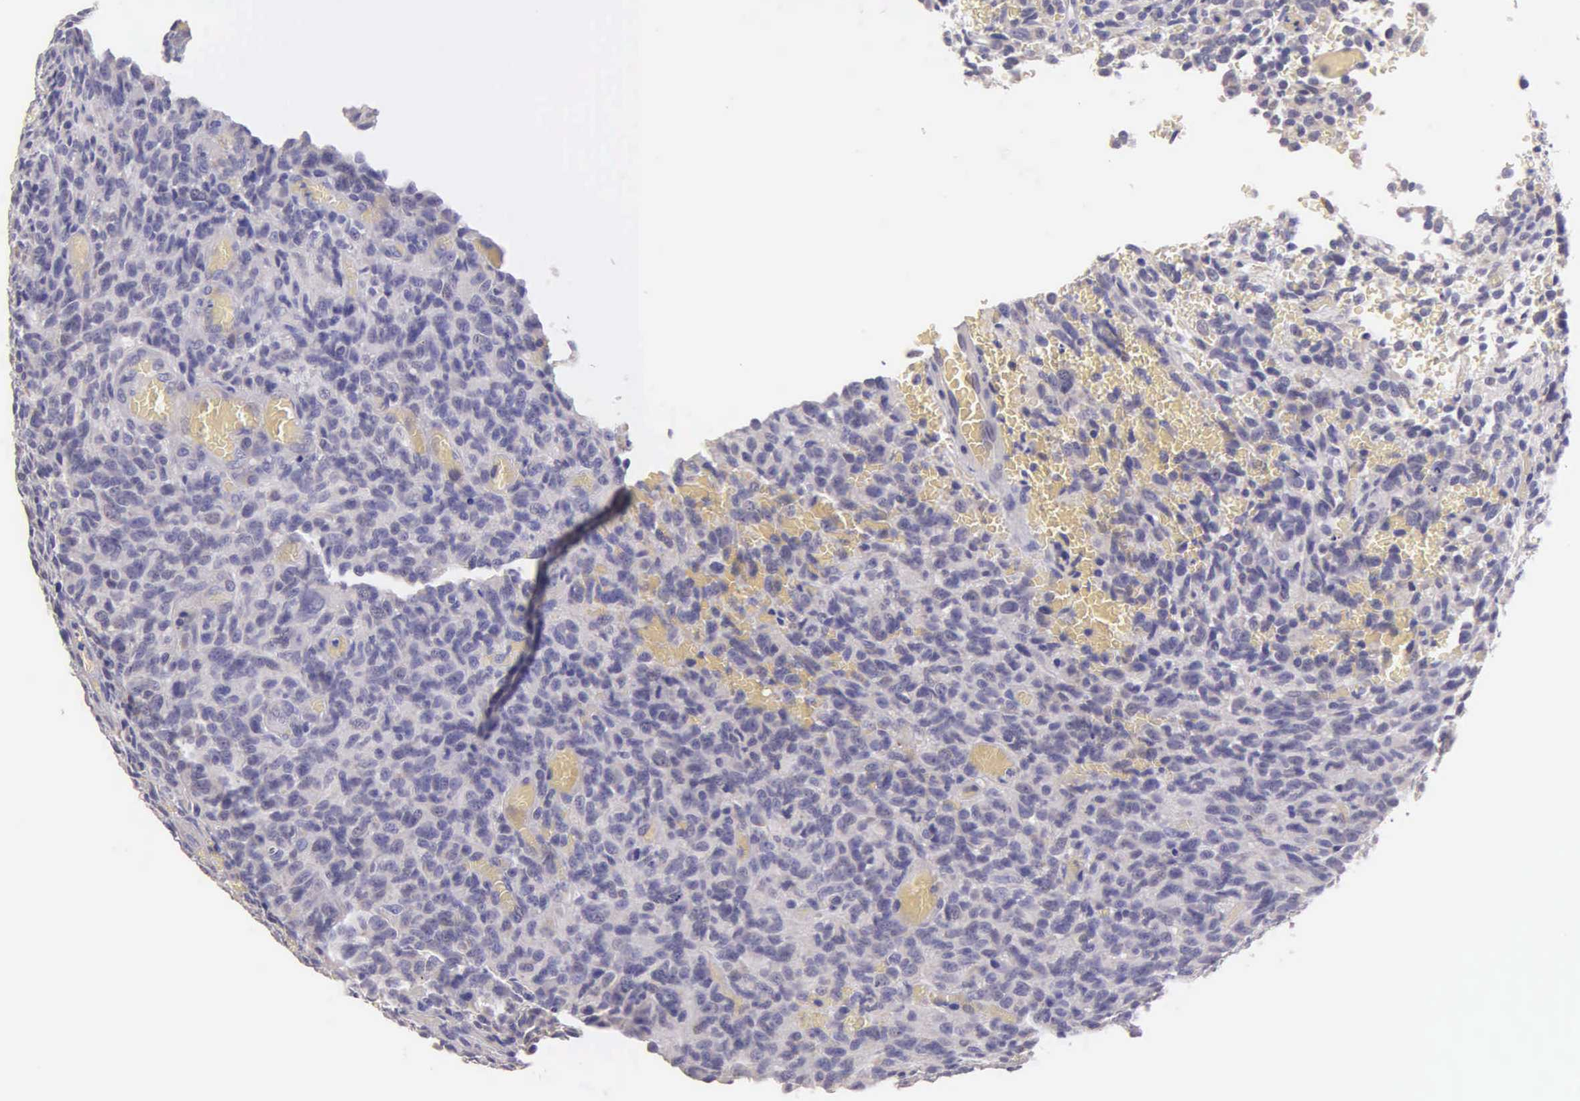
{"staining": {"intensity": "negative", "quantity": "none", "location": "none"}, "tissue": "glioma", "cell_type": "Tumor cells", "image_type": "cancer", "snomed": [{"axis": "morphology", "description": "Glioma, malignant, High grade"}, {"axis": "topography", "description": "Brain"}], "caption": "This is an IHC histopathology image of glioma. There is no staining in tumor cells.", "gene": "ESR1", "patient": {"sex": "male", "age": 56}}